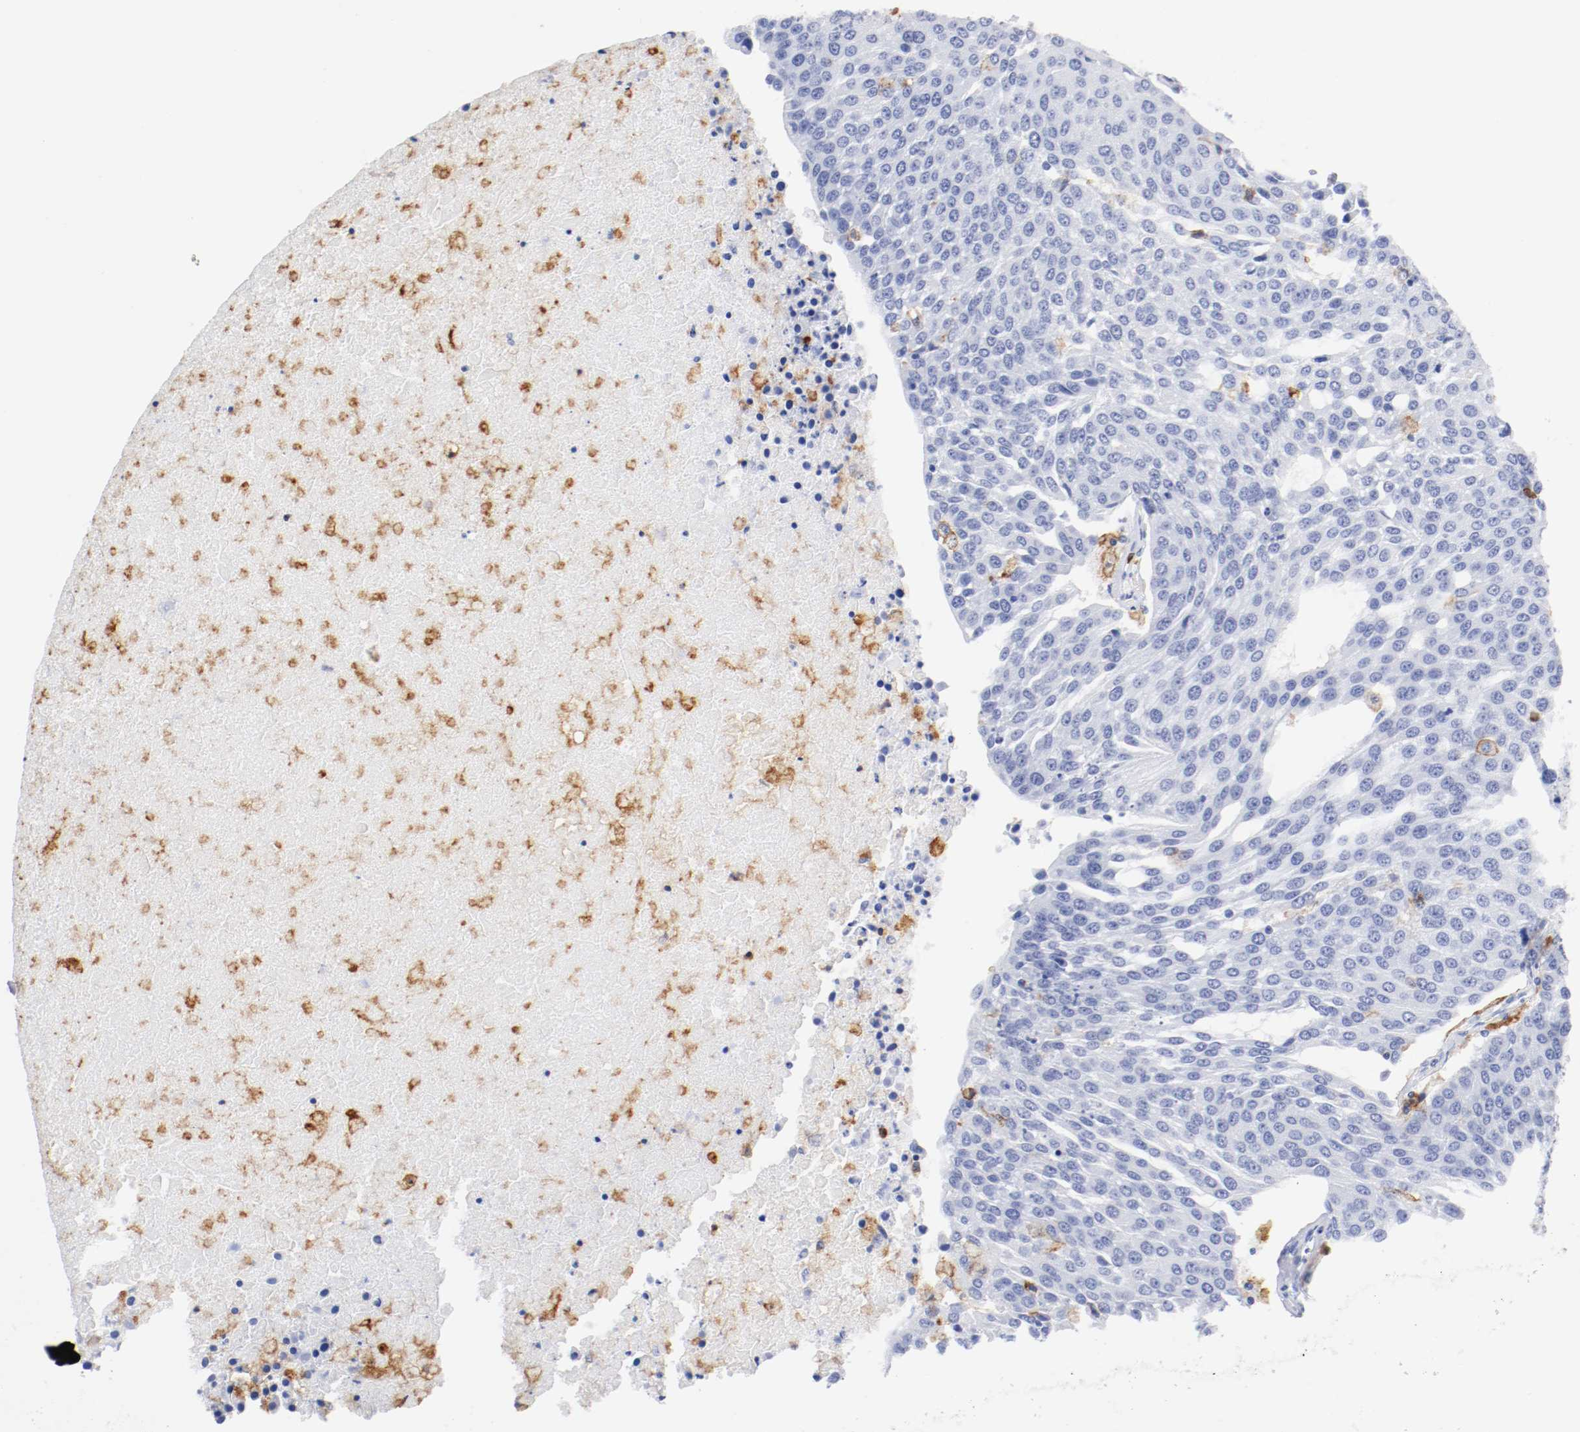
{"staining": {"intensity": "negative", "quantity": "none", "location": "none"}, "tissue": "urothelial cancer", "cell_type": "Tumor cells", "image_type": "cancer", "snomed": [{"axis": "morphology", "description": "Urothelial carcinoma, High grade"}, {"axis": "topography", "description": "Urinary bladder"}], "caption": "Immunohistochemical staining of human urothelial cancer shows no significant positivity in tumor cells.", "gene": "ITGAX", "patient": {"sex": "female", "age": 85}}